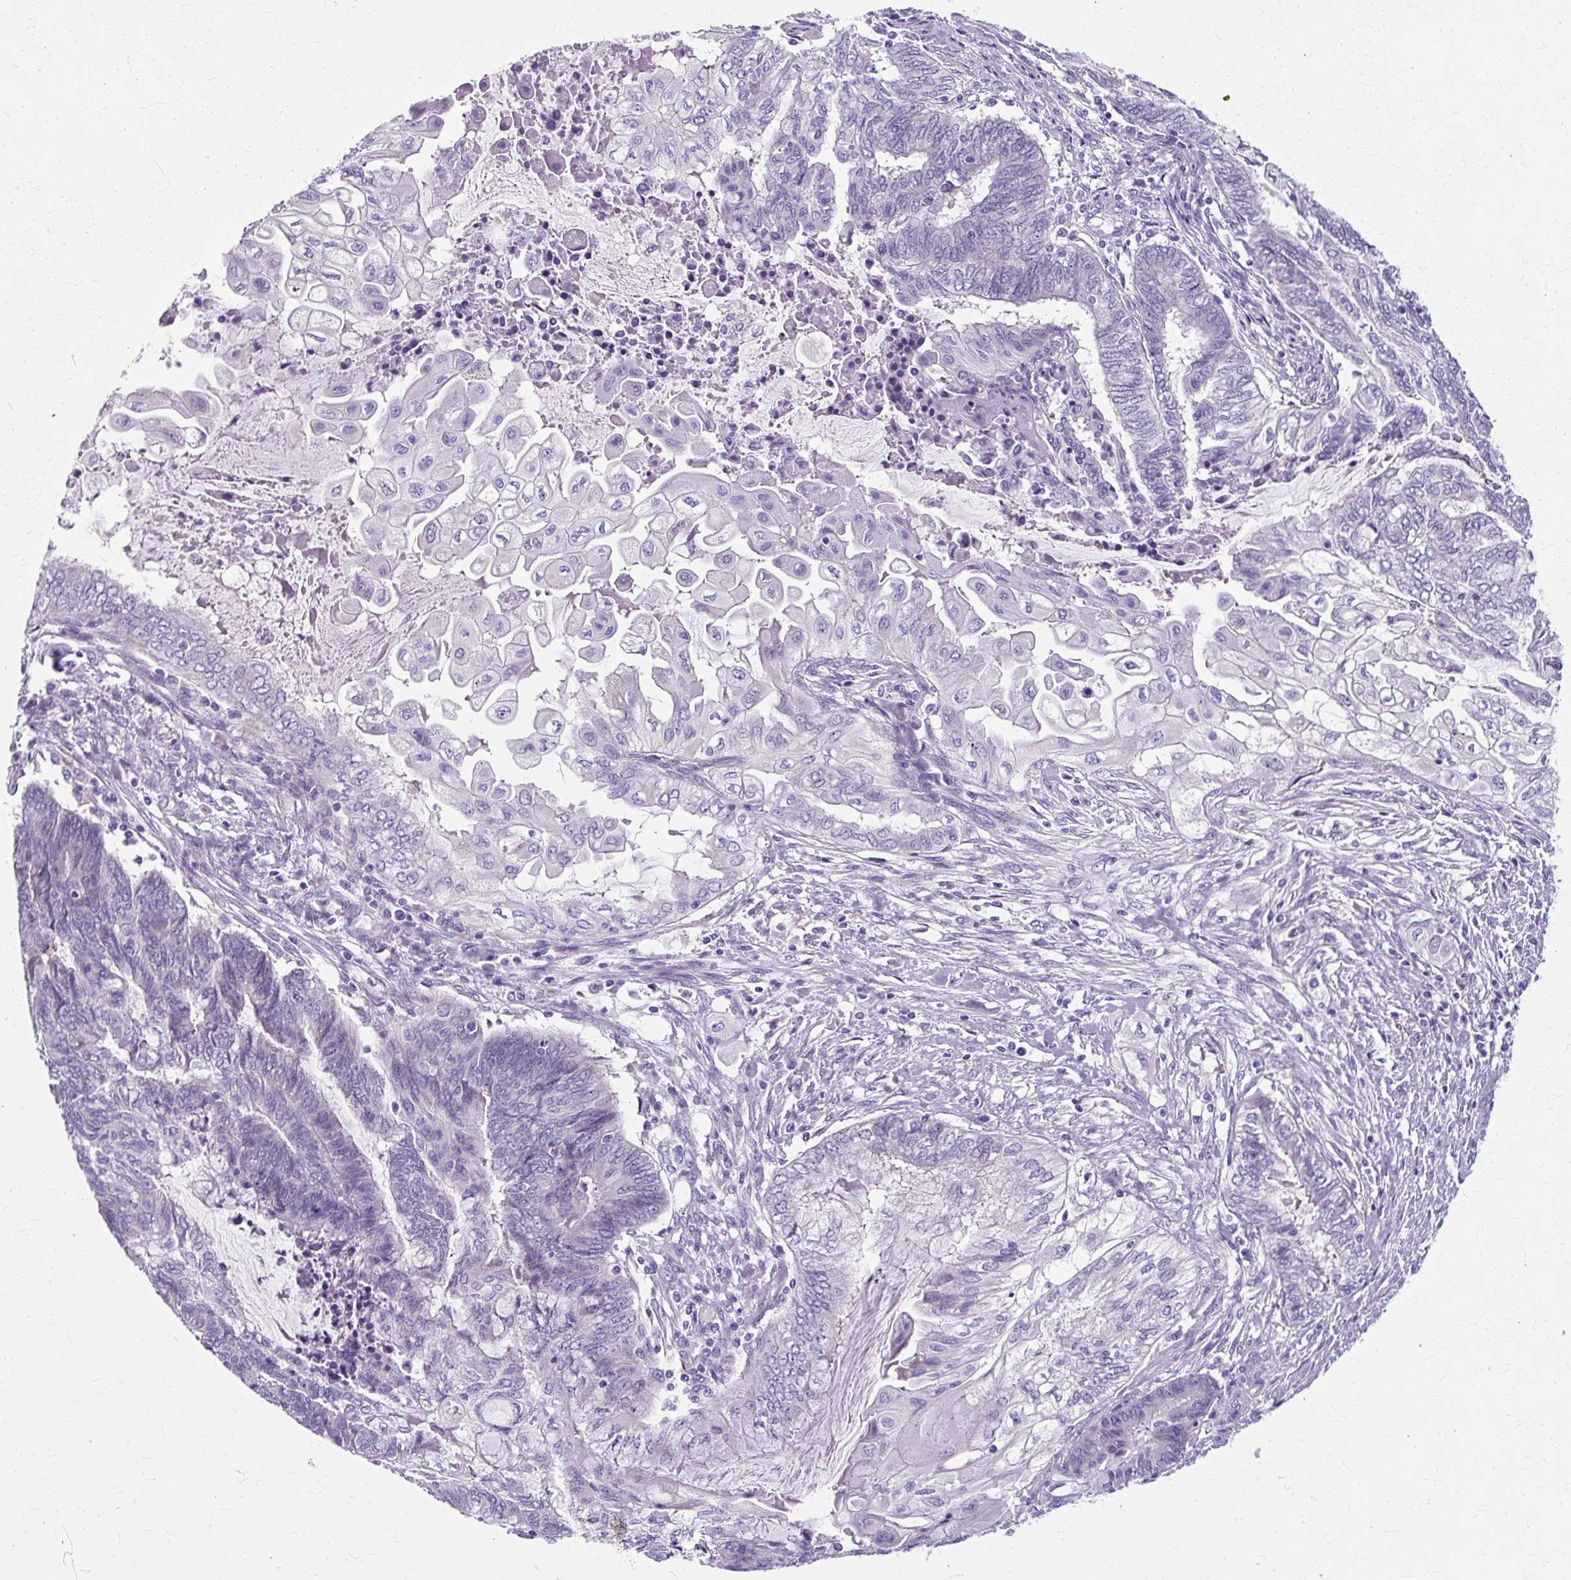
{"staining": {"intensity": "negative", "quantity": "none", "location": "none"}, "tissue": "endometrial cancer", "cell_type": "Tumor cells", "image_type": "cancer", "snomed": [{"axis": "morphology", "description": "Adenocarcinoma, NOS"}, {"axis": "topography", "description": "Uterus"}, {"axis": "topography", "description": "Endometrium"}], "caption": "Immunohistochemical staining of endometrial cancer (adenocarcinoma) demonstrates no significant staining in tumor cells.", "gene": "ZNF555", "patient": {"sex": "female", "age": 70}}